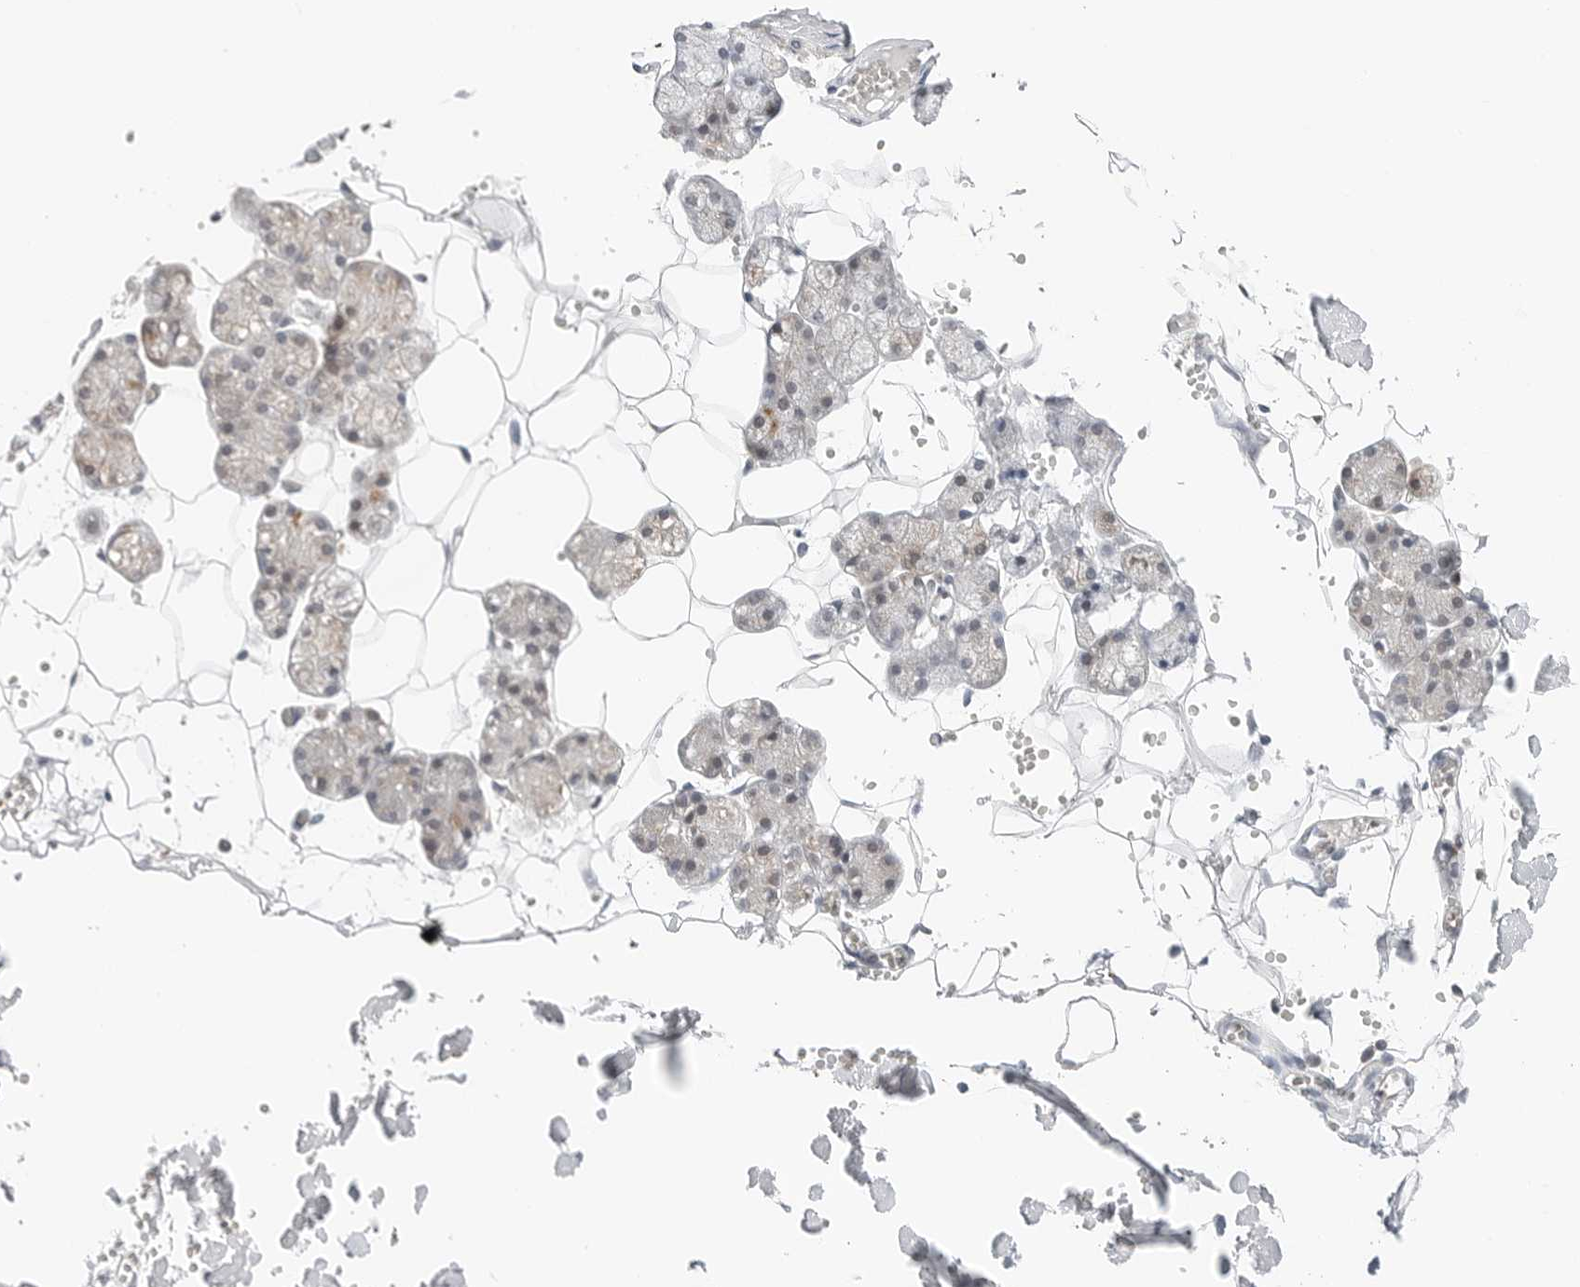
{"staining": {"intensity": "moderate", "quantity": "<25%", "location": "cytoplasmic/membranous"}, "tissue": "salivary gland", "cell_type": "Glandular cells", "image_type": "normal", "snomed": [{"axis": "morphology", "description": "Normal tissue, NOS"}, {"axis": "topography", "description": "Salivary gland"}], "caption": "Glandular cells exhibit low levels of moderate cytoplasmic/membranous staining in approximately <25% of cells in normal human salivary gland. Nuclei are stained in blue.", "gene": "DYRK4", "patient": {"sex": "male", "age": 62}}